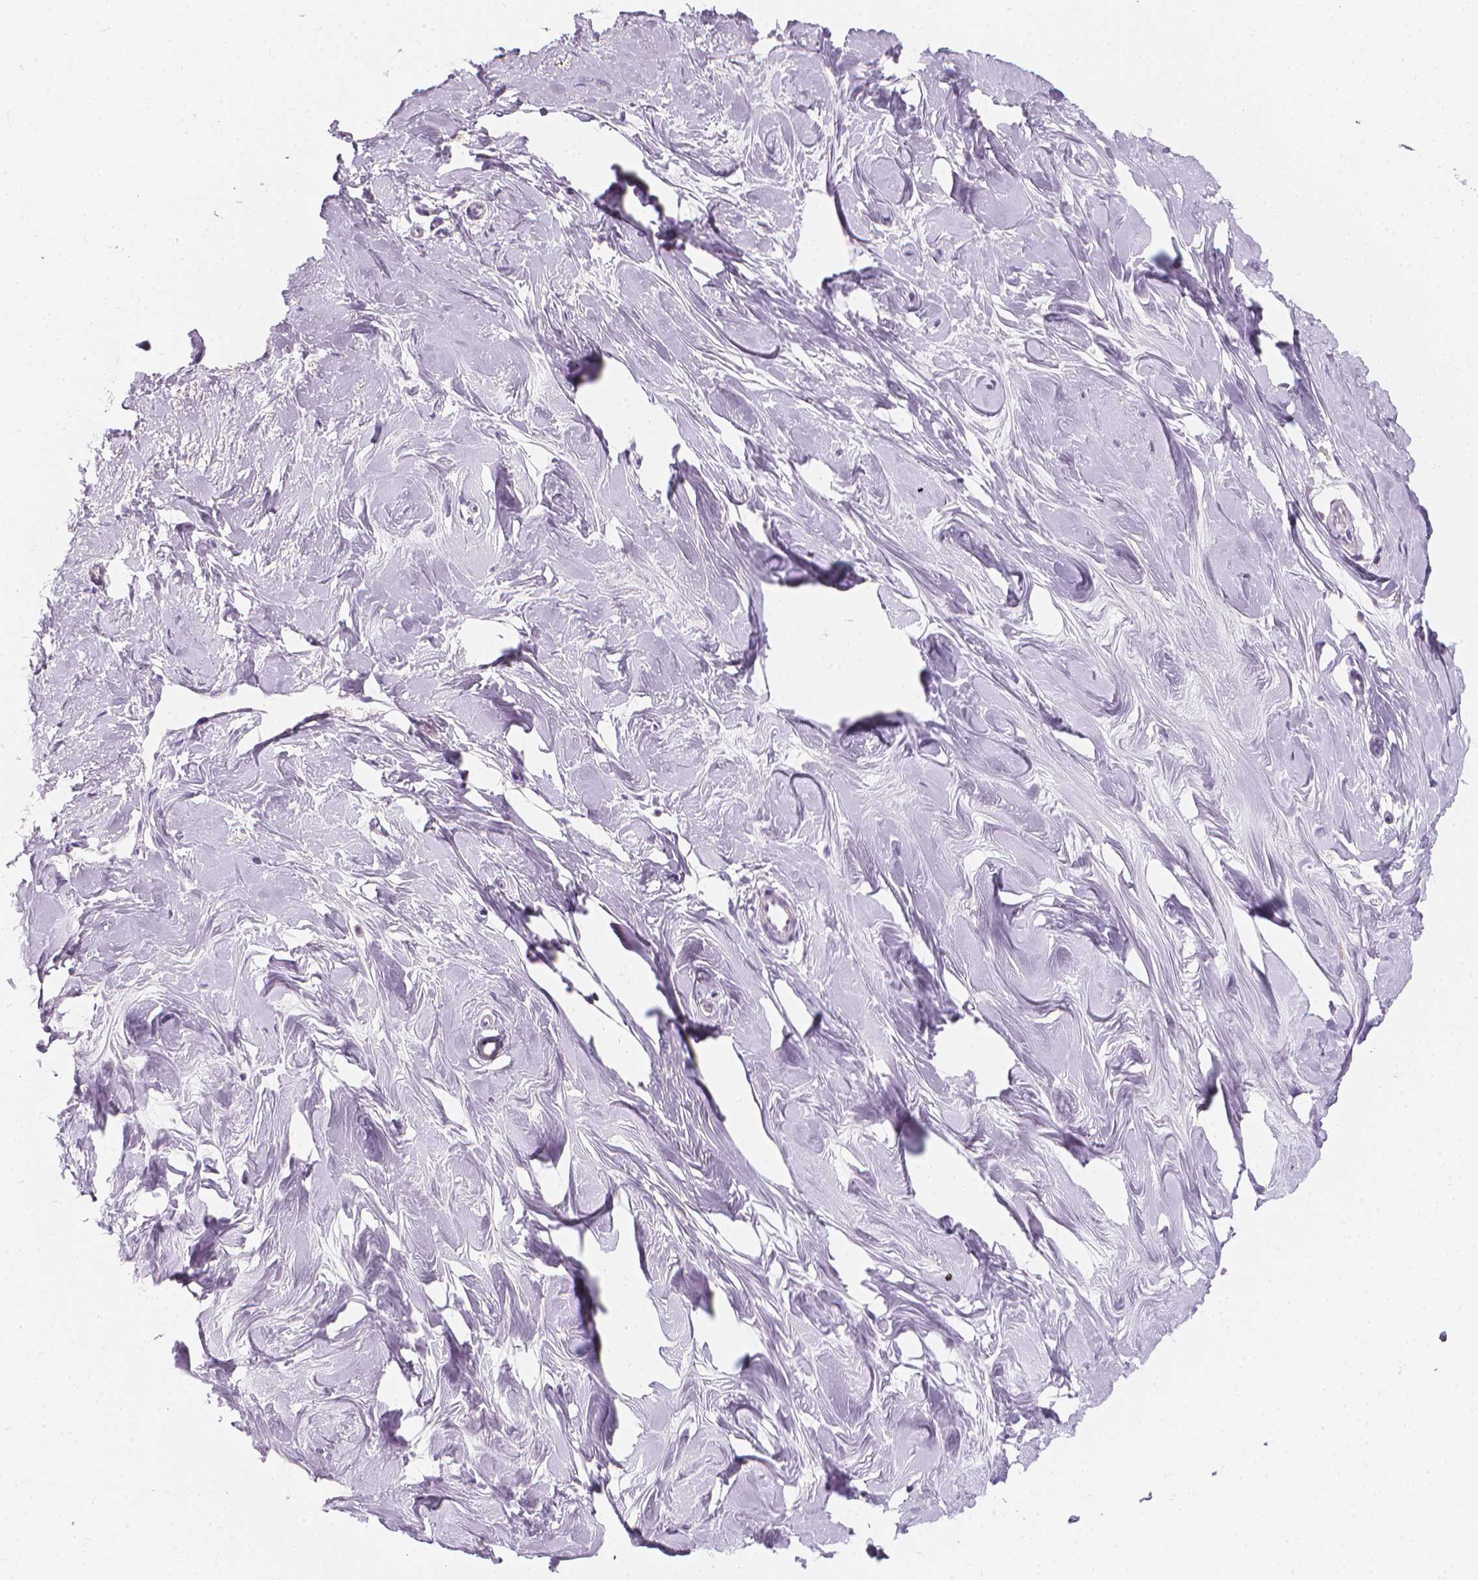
{"staining": {"intensity": "negative", "quantity": "none", "location": "none"}, "tissue": "breast", "cell_type": "Adipocytes", "image_type": "normal", "snomed": [{"axis": "morphology", "description": "Normal tissue, NOS"}, {"axis": "topography", "description": "Breast"}], "caption": "Protein analysis of unremarkable breast demonstrates no significant staining in adipocytes.", "gene": "DCAF8L1", "patient": {"sex": "female", "age": 27}}